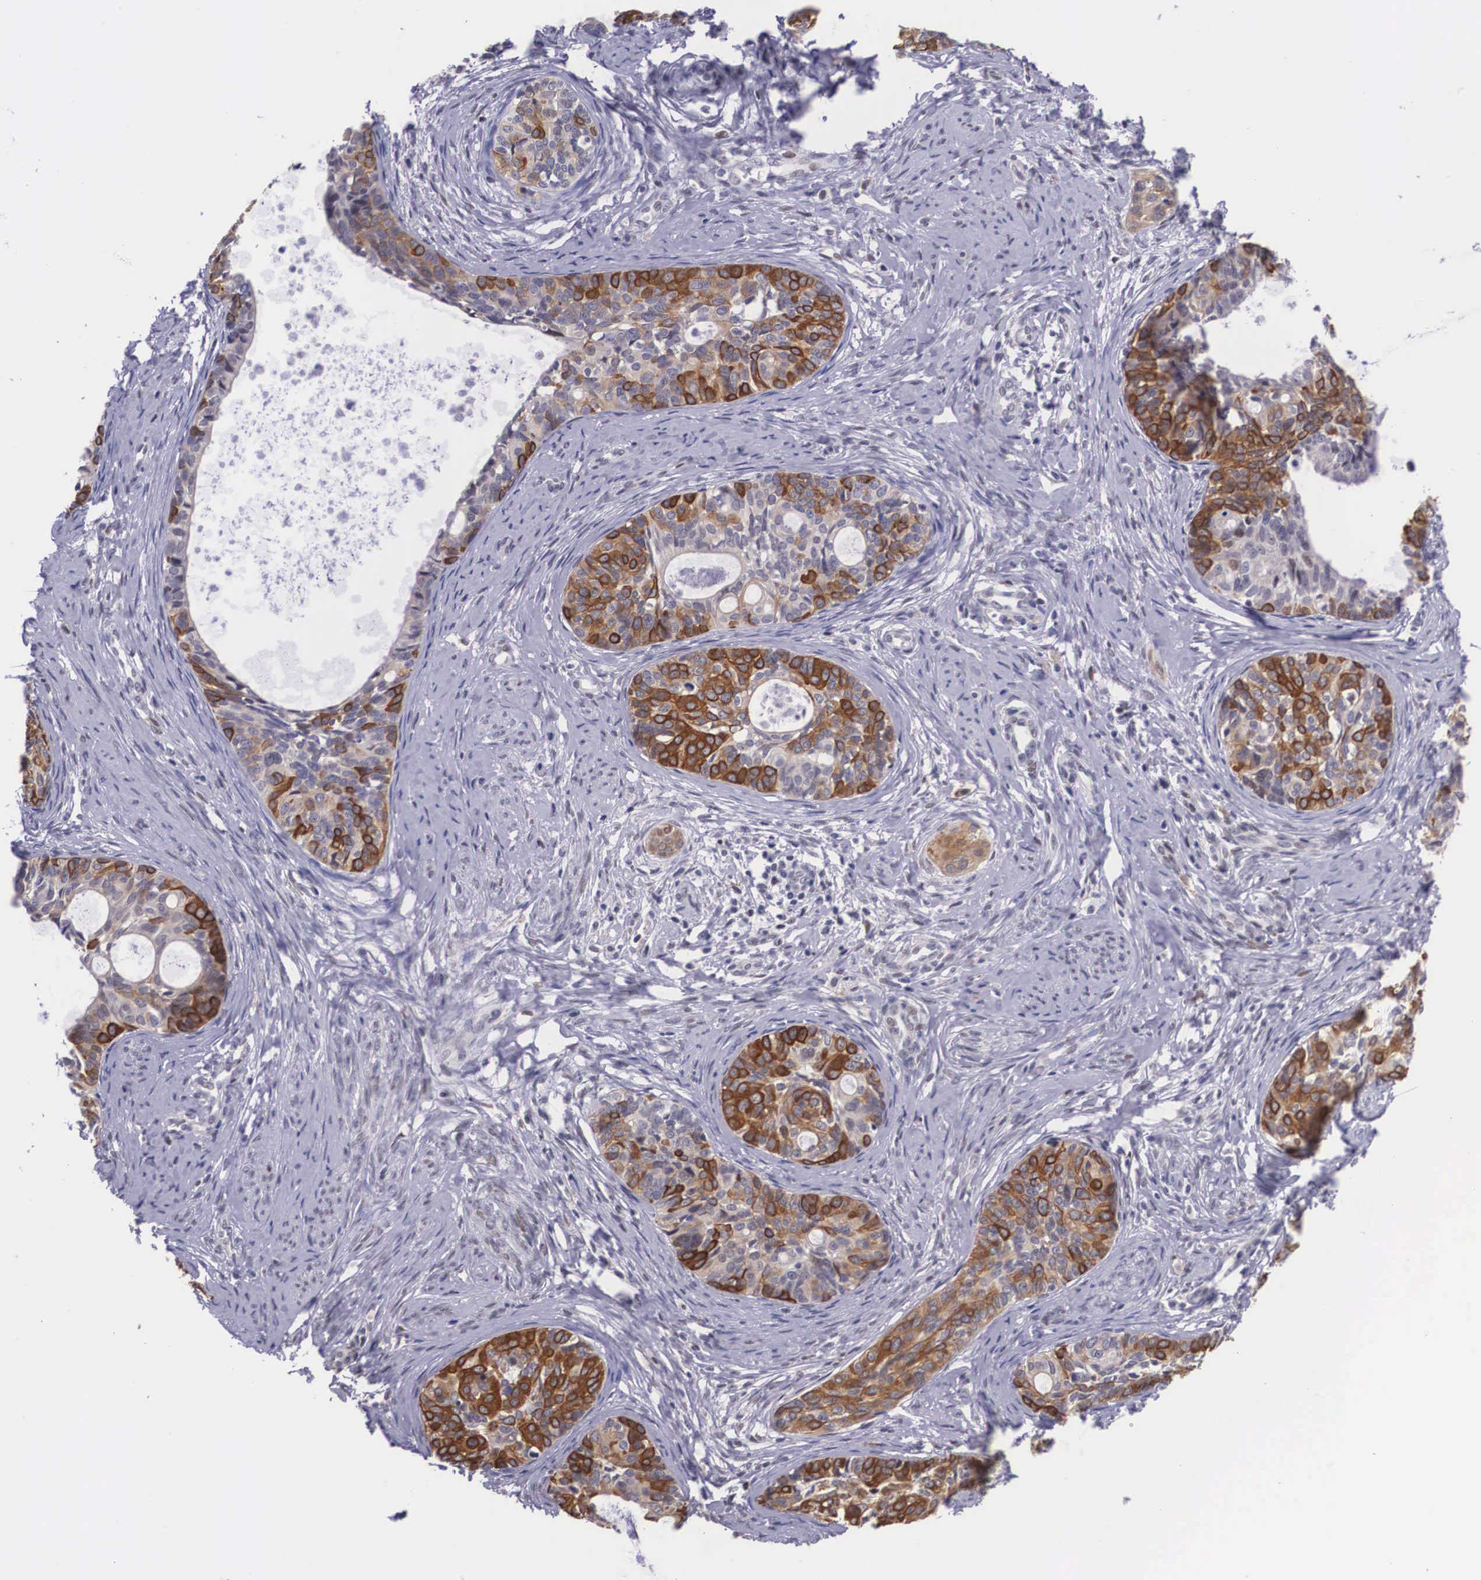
{"staining": {"intensity": "moderate", "quantity": "25%-75%", "location": "cytoplasmic/membranous"}, "tissue": "cervical cancer", "cell_type": "Tumor cells", "image_type": "cancer", "snomed": [{"axis": "morphology", "description": "Squamous cell carcinoma, NOS"}, {"axis": "topography", "description": "Cervix"}], "caption": "This photomicrograph reveals immunohistochemistry (IHC) staining of squamous cell carcinoma (cervical), with medium moderate cytoplasmic/membranous expression in about 25%-75% of tumor cells.", "gene": "SLC25A21", "patient": {"sex": "female", "age": 34}}